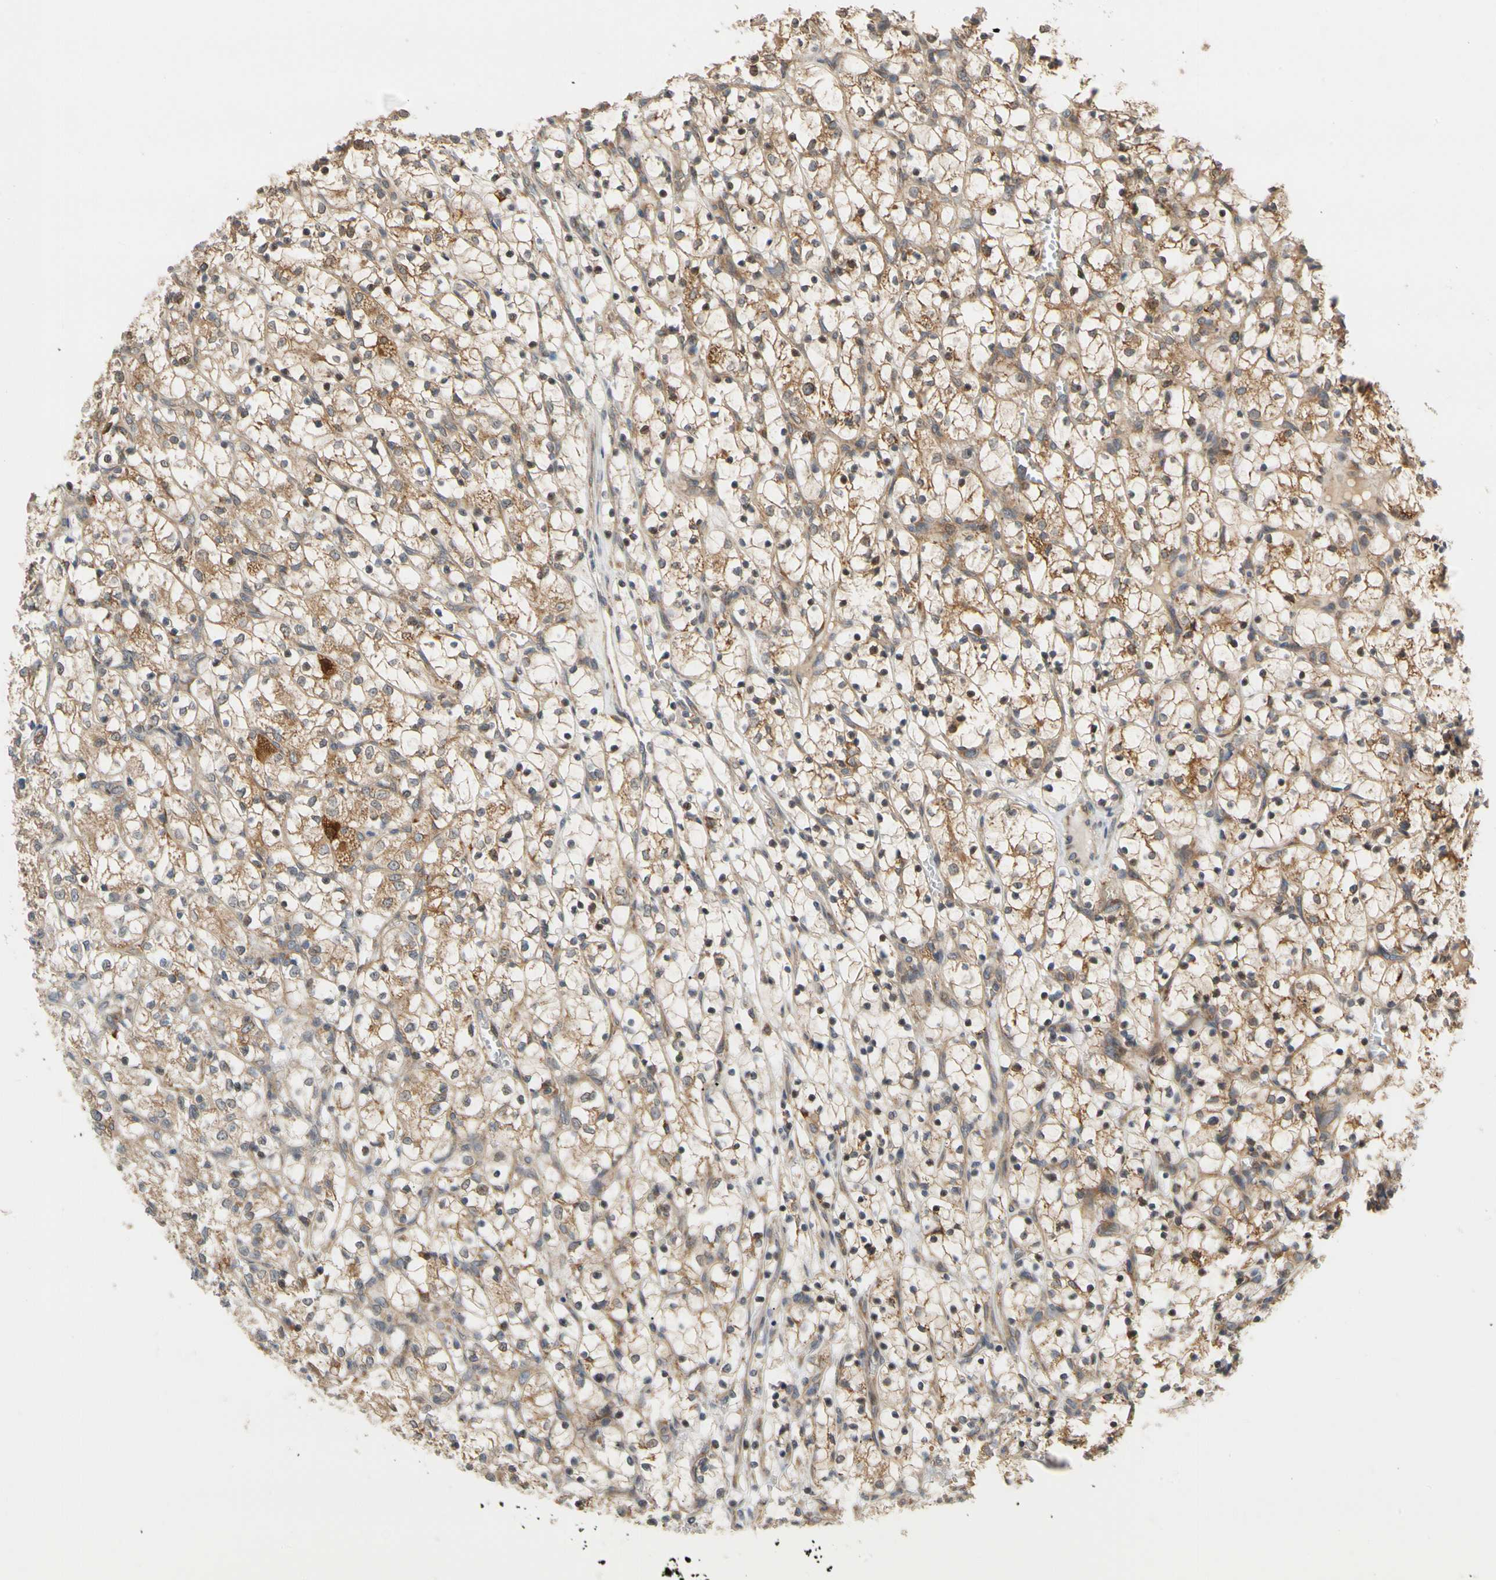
{"staining": {"intensity": "weak", "quantity": "25%-75%", "location": "cytoplasmic/membranous"}, "tissue": "renal cancer", "cell_type": "Tumor cells", "image_type": "cancer", "snomed": [{"axis": "morphology", "description": "Adenocarcinoma, NOS"}, {"axis": "topography", "description": "Kidney"}], "caption": "Immunohistochemical staining of human renal cancer (adenocarcinoma) demonstrates low levels of weak cytoplasmic/membranous expression in approximately 25%-75% of tumor cells.", "gene": "ANKHD1", "patient": {"sex": "female", "age": 69}}